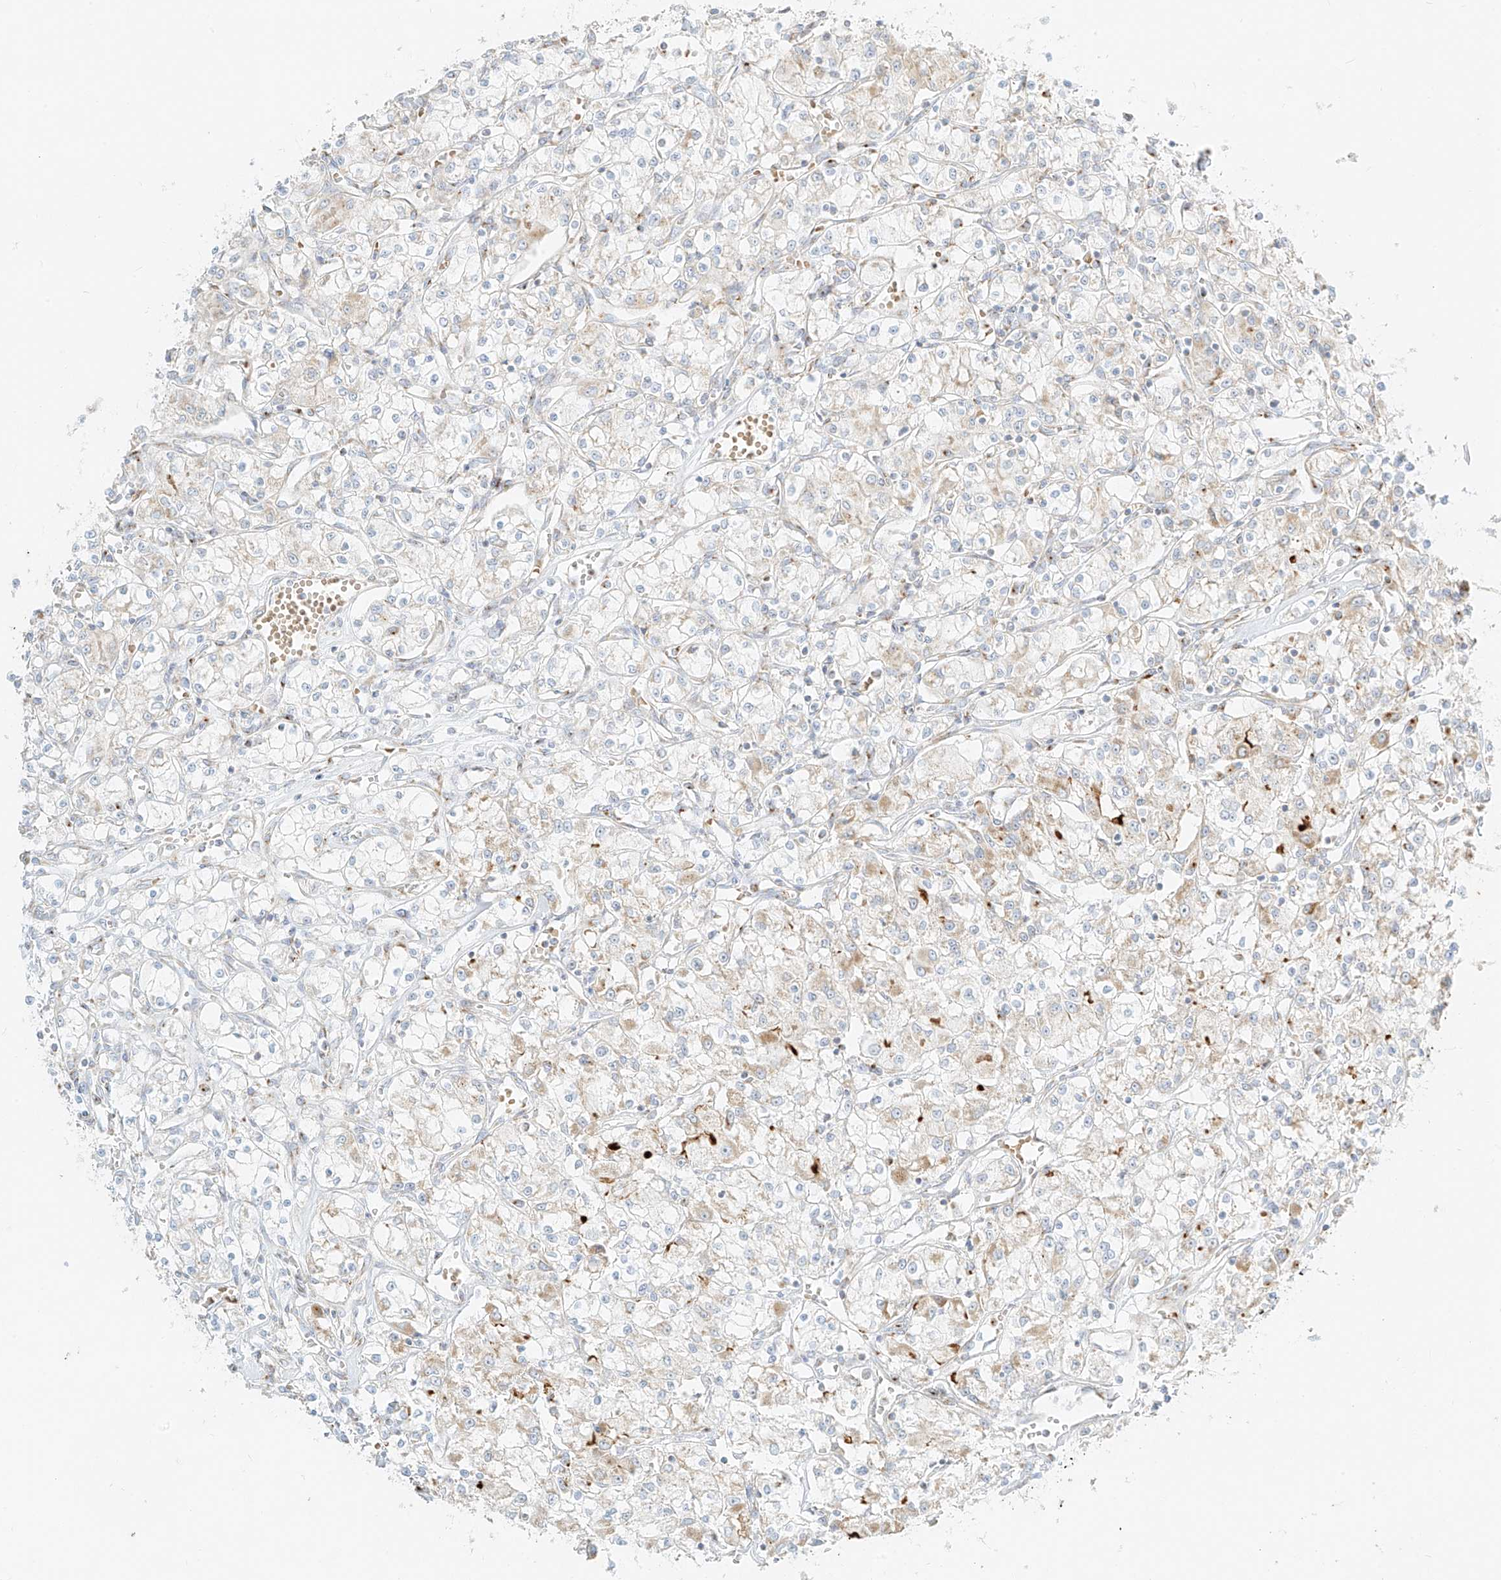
{"staining": {"intensity": "weak", "quantity": "25%-75%", "location": "cytoplasmic/membranous"}, "tissue": "renal cancer", "cell_type": "Tumor cells", "image_type": "cancer", "snomed": [{"axis": "morphology", "description": "Adenocarcinoma, NOS"}, {"axis": "topography", "description": "Kidney"}], "caption": "Human renal cancer (adenocarcinoma) stained with a protein marker demonstrates weak staining in tumor cells.", "gene": "TMEM87B", "patient": {"sex": "female", "age": 59}}